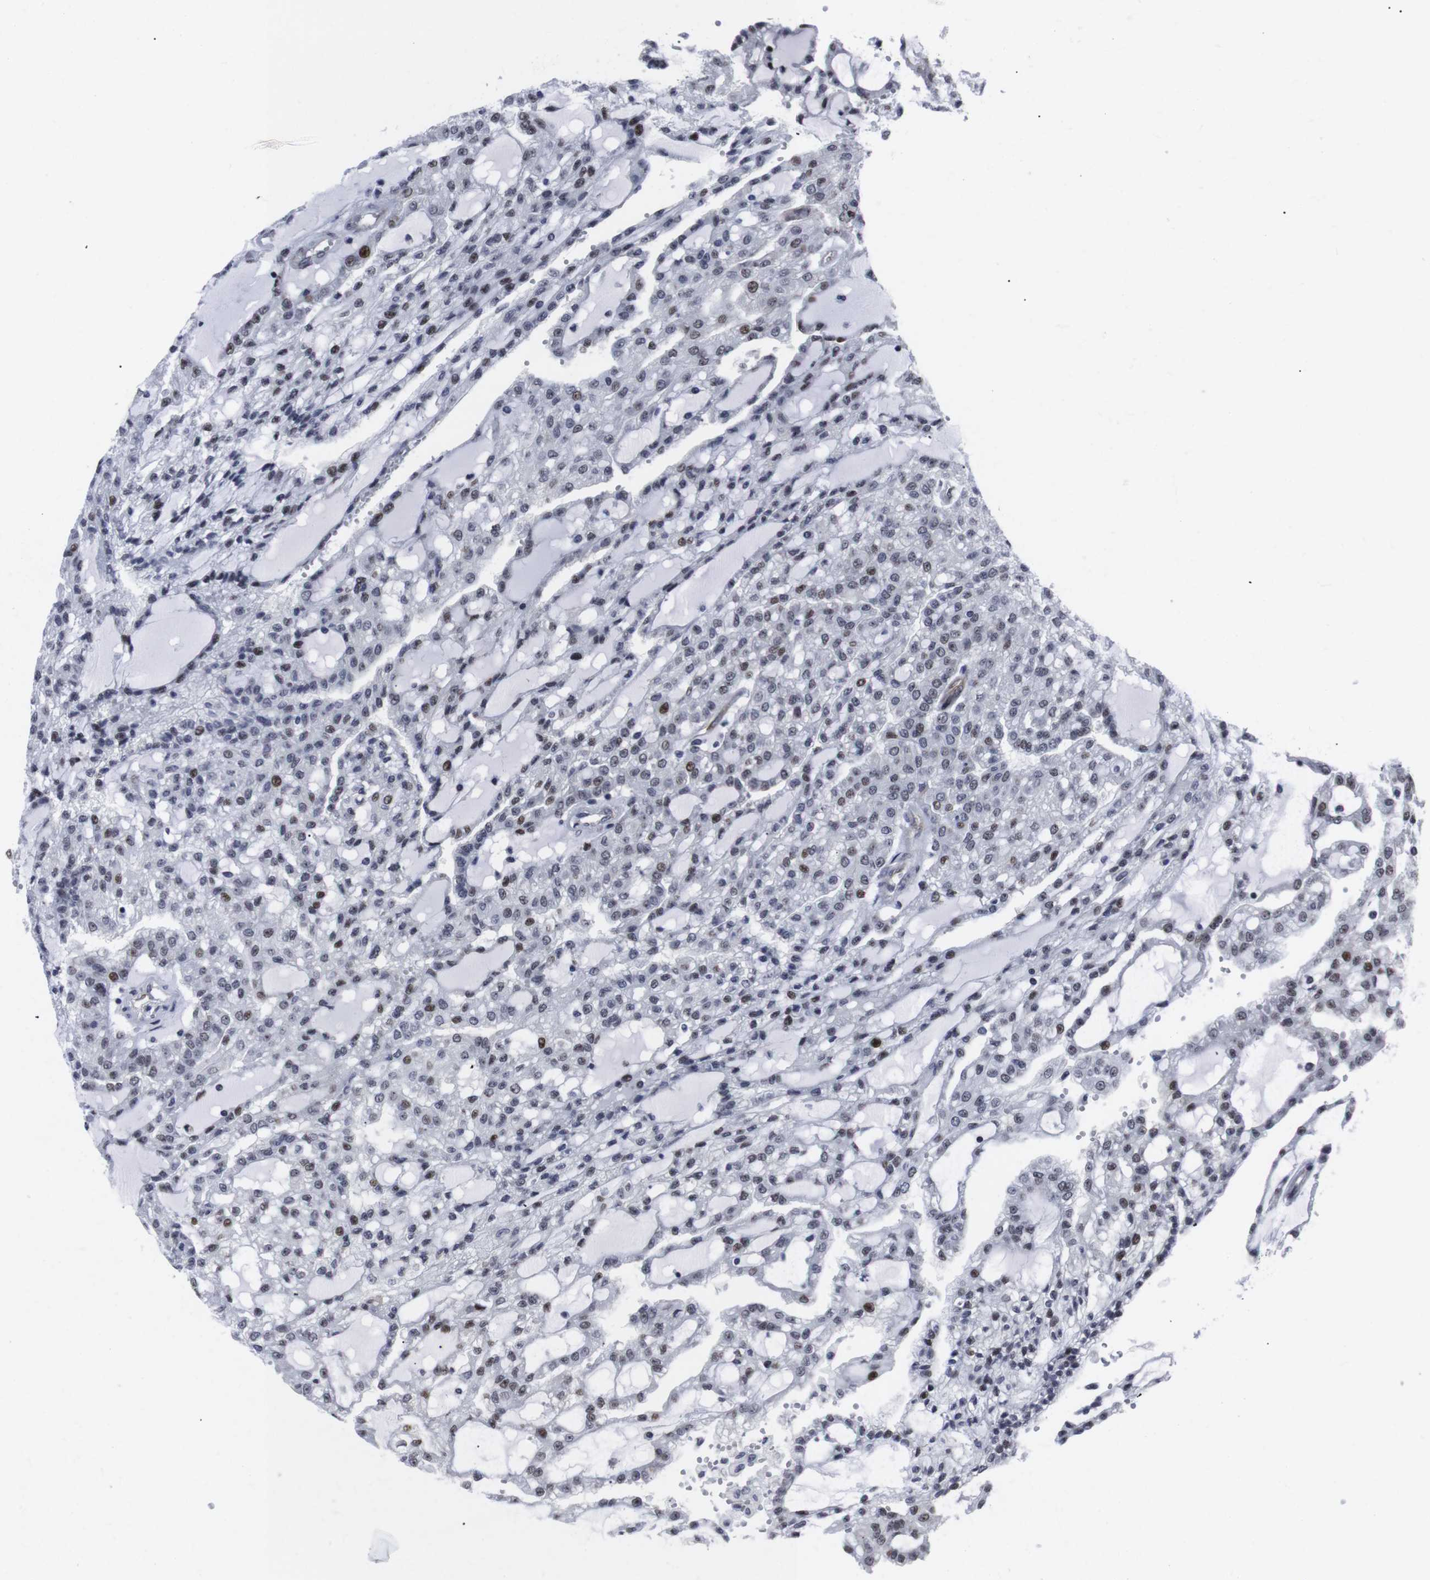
{"staining": {"intensity": "moderate", "quantity": "<25%", "location": "nuclear"}, "tissue": "renal cancer", "cell_type": "Tumor cells", "image_type": "cancer", "snomed": [{"axis": "morphology", "description": "Adenocarcinoma, NOS"}, {"axis": "topography", "description": "Kidney"}], "caption": "Human renal adenocarcinoma stained for a protein (brown) displays moderate nuclear positive staining in approximately <25% of tumor cells.", "gene": "MLH1", "patient": {"sex": "male", "age": 63}}